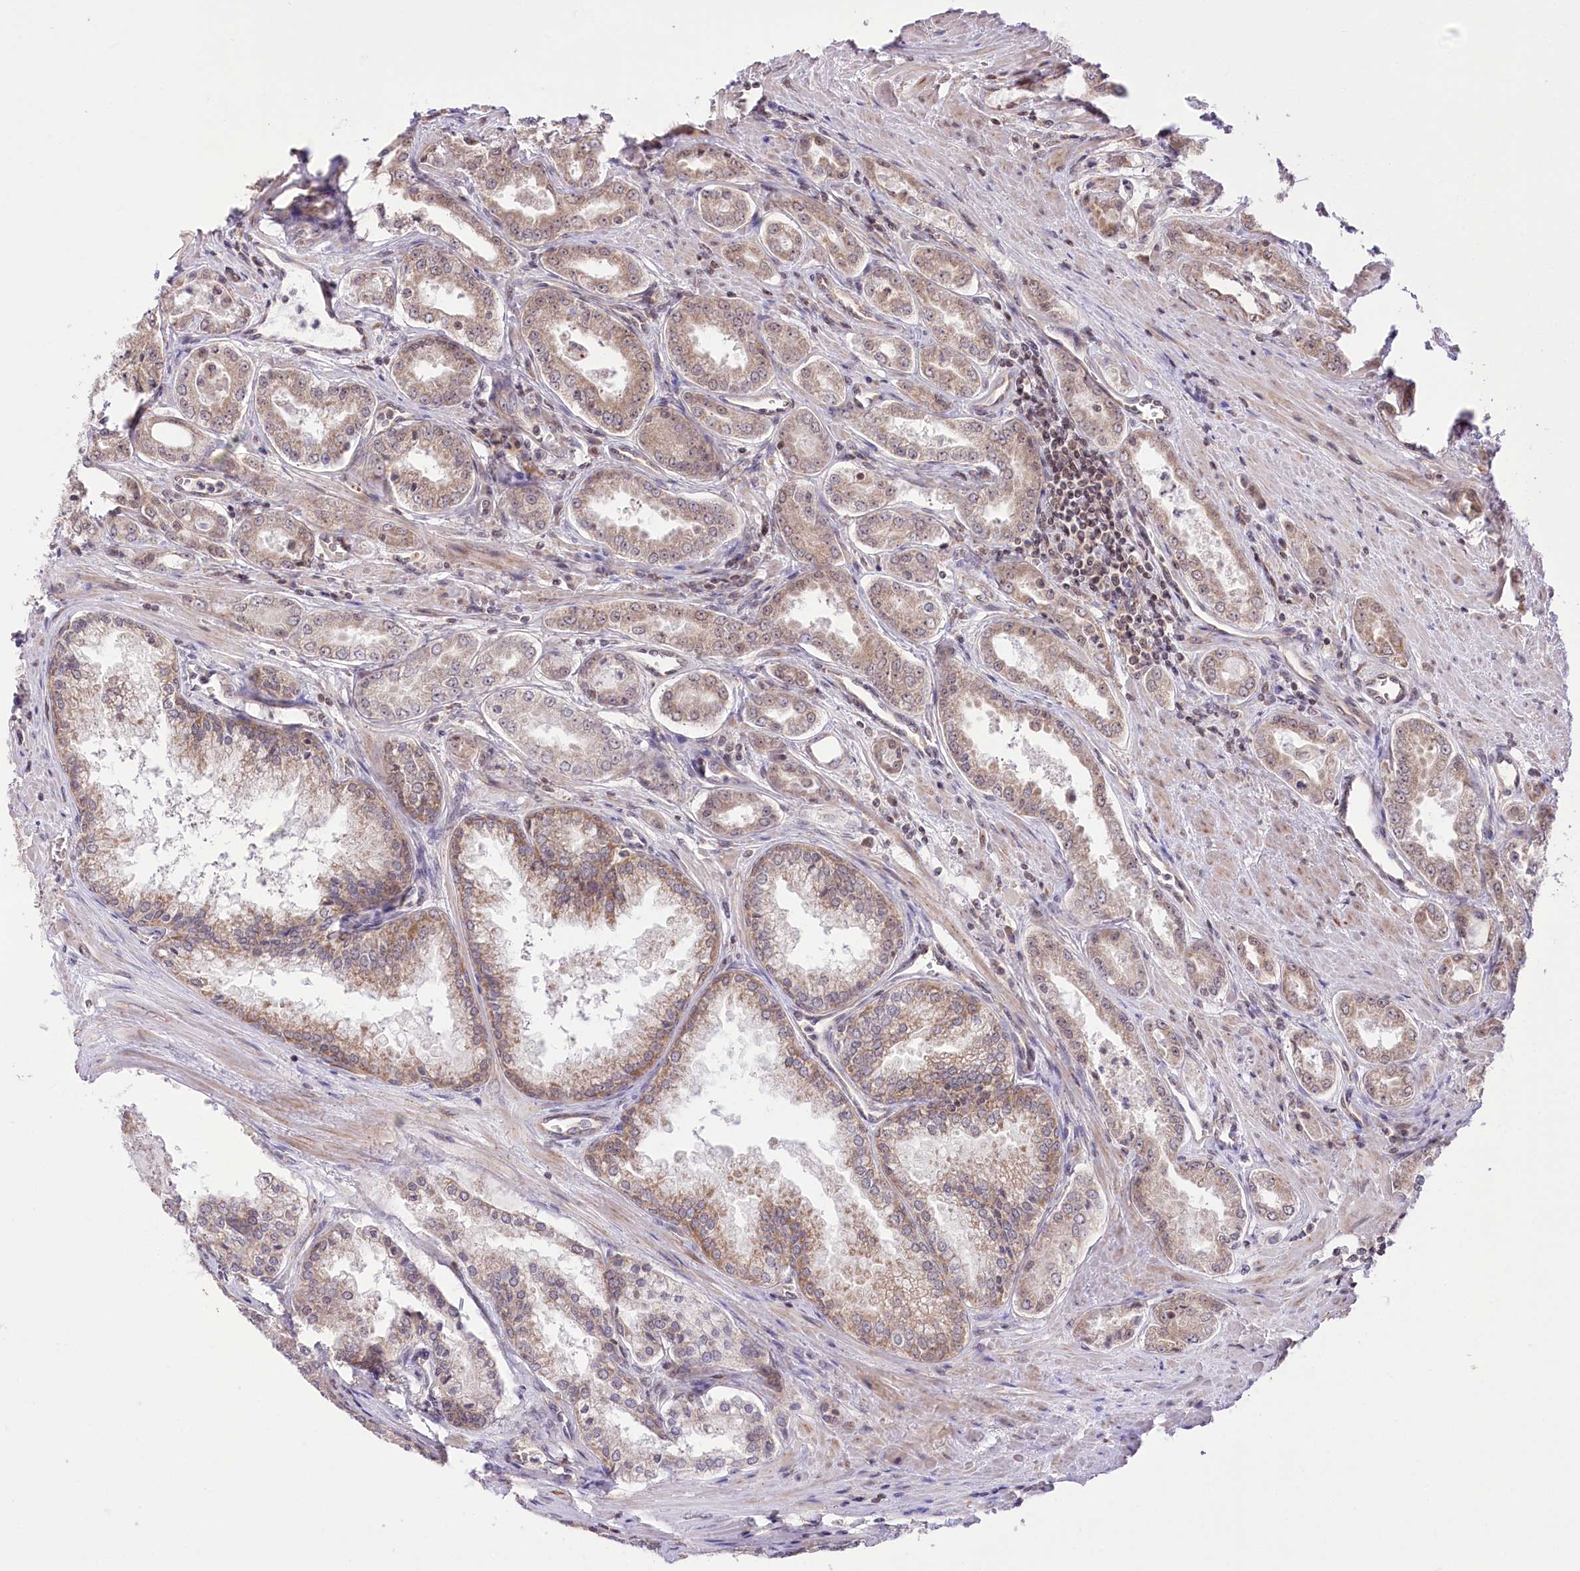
{"staining": {"intensity": "weak", "quantity": "25%-75%", "location": "cytoplasmic/membranous"}, "tissue": "prostate cancer", "cell_type": "Tumor cells", "image_type": "cancer", "snomed": [{"axis": "morphology", "description": "Adenocarcinoma, High grade"}, {"axis": "topography", "description": "Prostate"}], "caption": "High-grade adenocarcinoma (prostate) was stained to show a protein in brown. There is low levels of weak cytoplasmic/membranous expression in approximately 25%-75% of tumor cells. The staining was performed using DAB (3,3'-diaminobenzidine), with brown indicating positive protein expression. Nuclei are stained blue with hematoxylin.", "gene": "ZMAT2", "patient": {"sex": "male", "age": 72}}